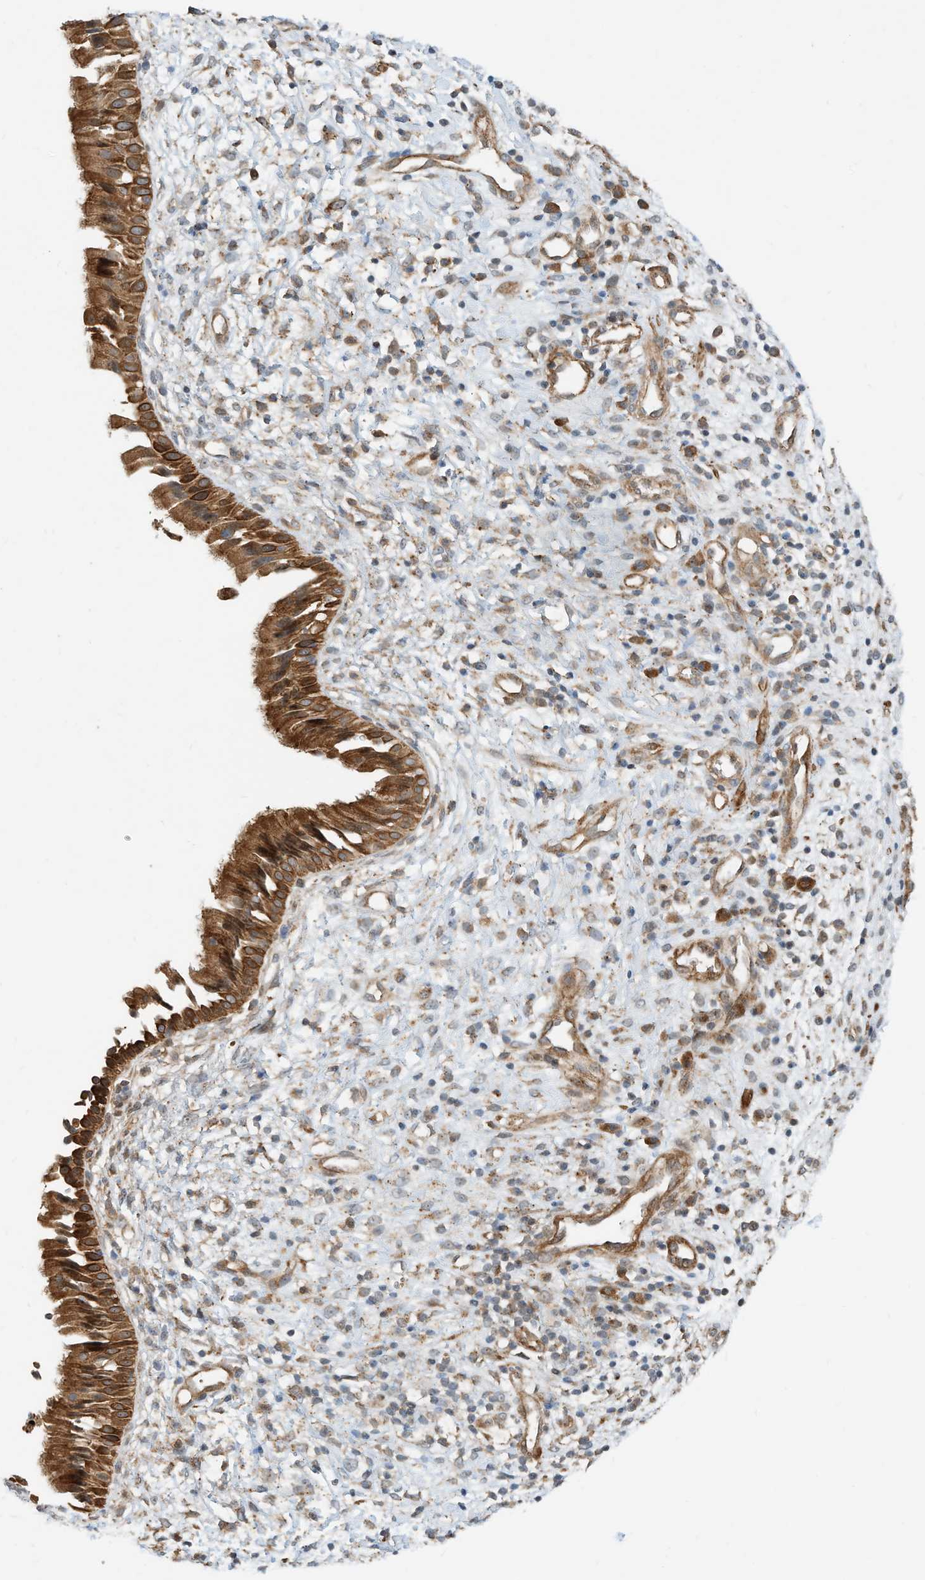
{"staining": {"intensity": "strong", "quantity": ">75%", "location": "cytoplasmic/membranous"}, "tissue": "nasopharynx", "cell_type": "Respiratory epithelial cells", "image_type": "normal", "snomed": [{"axis": "morphology", "description": "Normal tissue, NOS"}, {"axis": "topography", "description": "Nasopharynx"}], "caption": "Immunohistochemical staining of benign nasopharynx exhibits high levels of strong cytoplasmic/membranous positivity in about >75% of respiratory epithelial cells. The staining is performed using DAB (3,3'-diaminobenzidine) brown chromogen to label protein expression. The nuclei are counter-stained blue using hematoxylin.", "gene": "CPAMD8", "patient": {"sex": "male", "age": 22}}